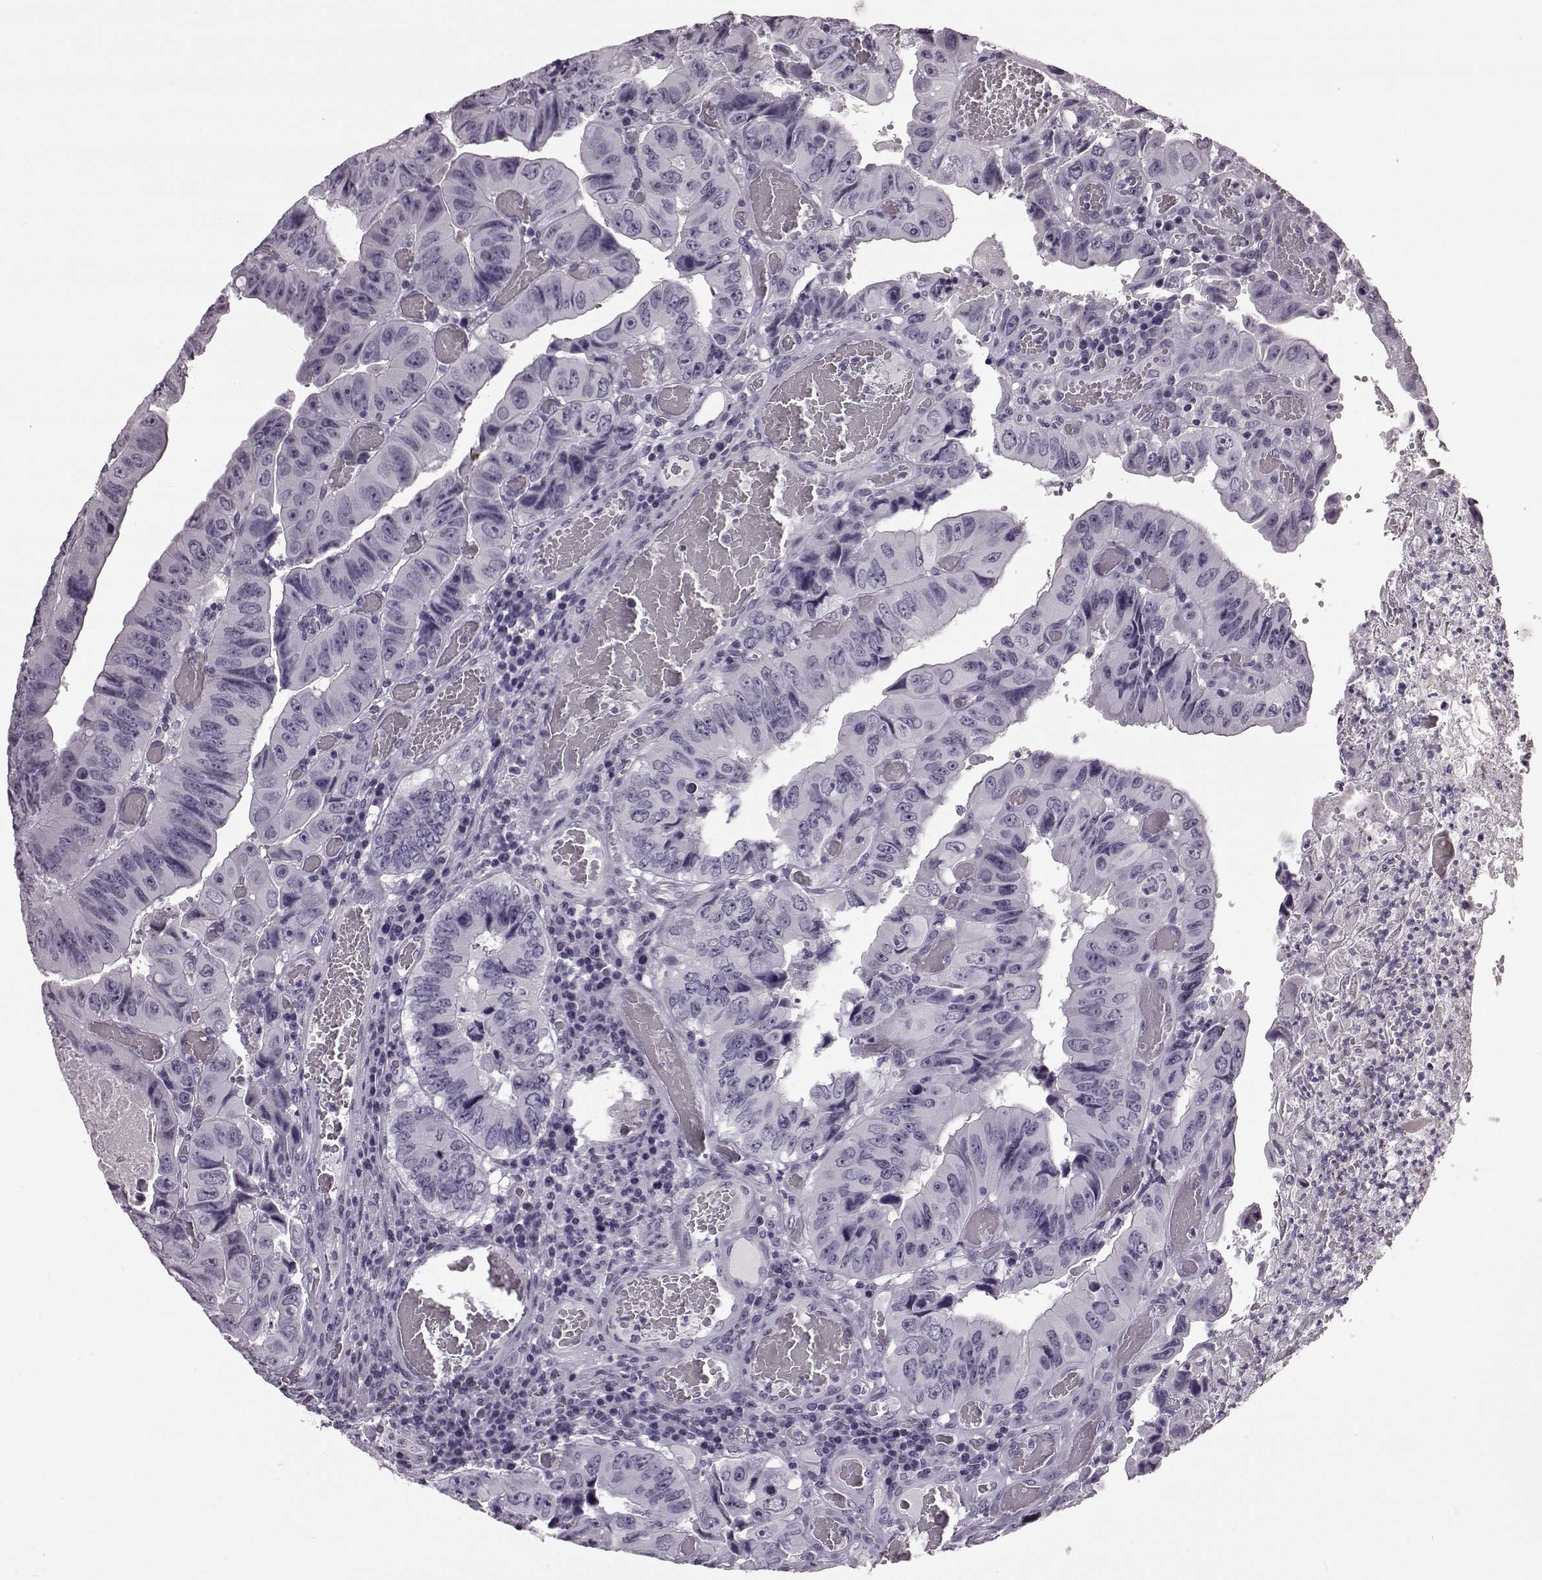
{"staining": {"intensity": "negative", "quantity": "none", "location": "none"}, "tissue": "colorectal cancer", "cell_type": "Tumor cells", "image_type": "cancer", "snomed": [{"axis": "morphology", "description": "Adenocarcinoma, NOS"}, {"axis": "topography", "description": "Colon"}], "caption": "An image of adenocarcinoma (colorectal) stained for a protein exhibits no brown staining in tumor cells.", "gene": "AIPL1", "patient": {"sex": "female", "age": 84}}